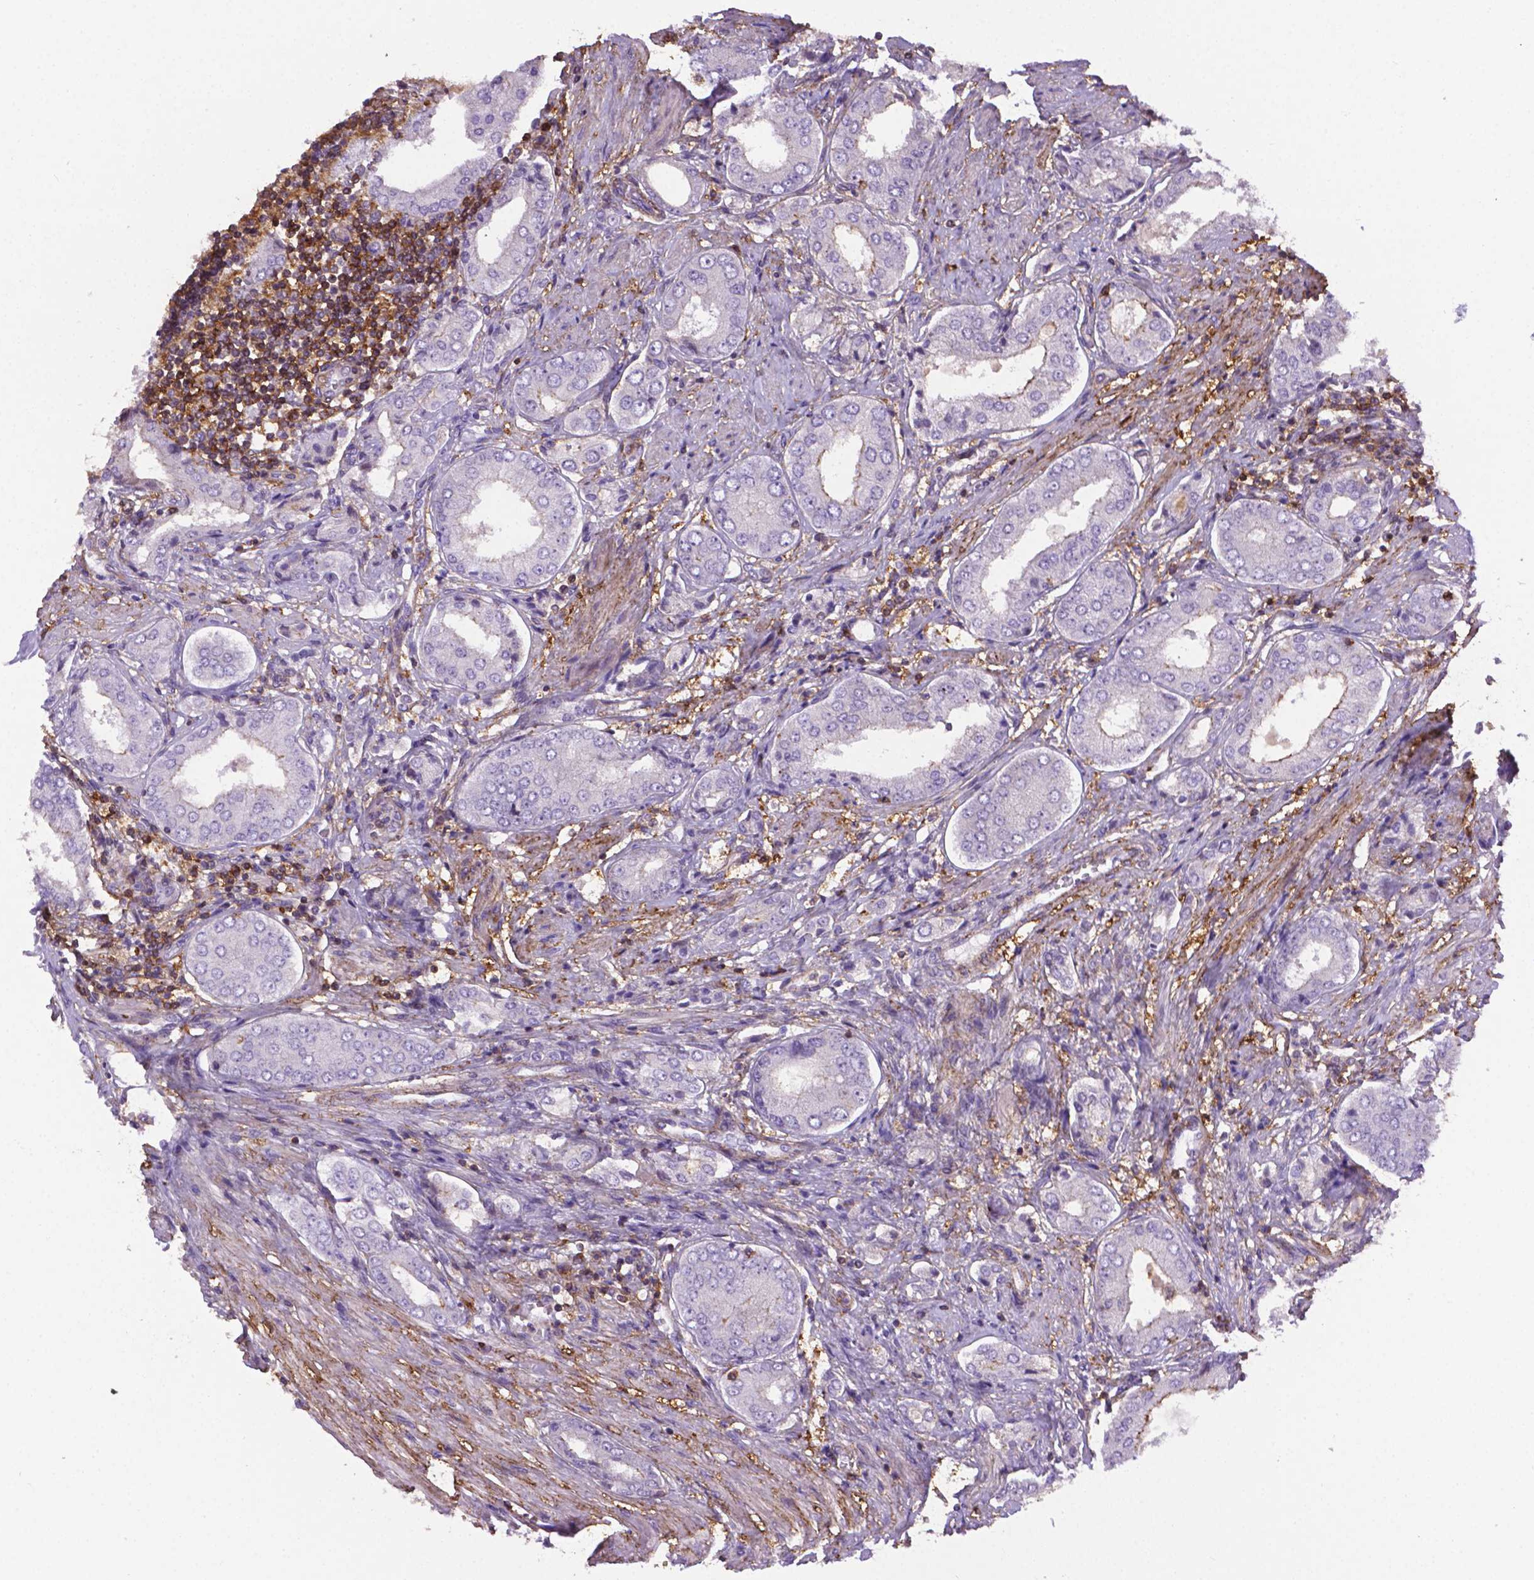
{"staining": {"intensity": "negative", "quantity": "none", "location": "none"}, "tissue": "prostate cancer", "cell_type": "Tumor cells", "image_type": "cancer", "snomed": [{"axis": "morphology", "description": "Adenocarcinoma, NOS"}, {"axis": "topography", "description": "Prostate"}], "caption": "Immunohistochemistry (IHC) histopathology image of prostate cancer stained for a protein (brown), which demonstrates no staining in tumor cells. (Brightfield microscopy of DAB (3,3'-diaminobenzidine) IHC at high magnification).", "gene": "ACAD10", "patient": {"sex": "male", "age": 63}}